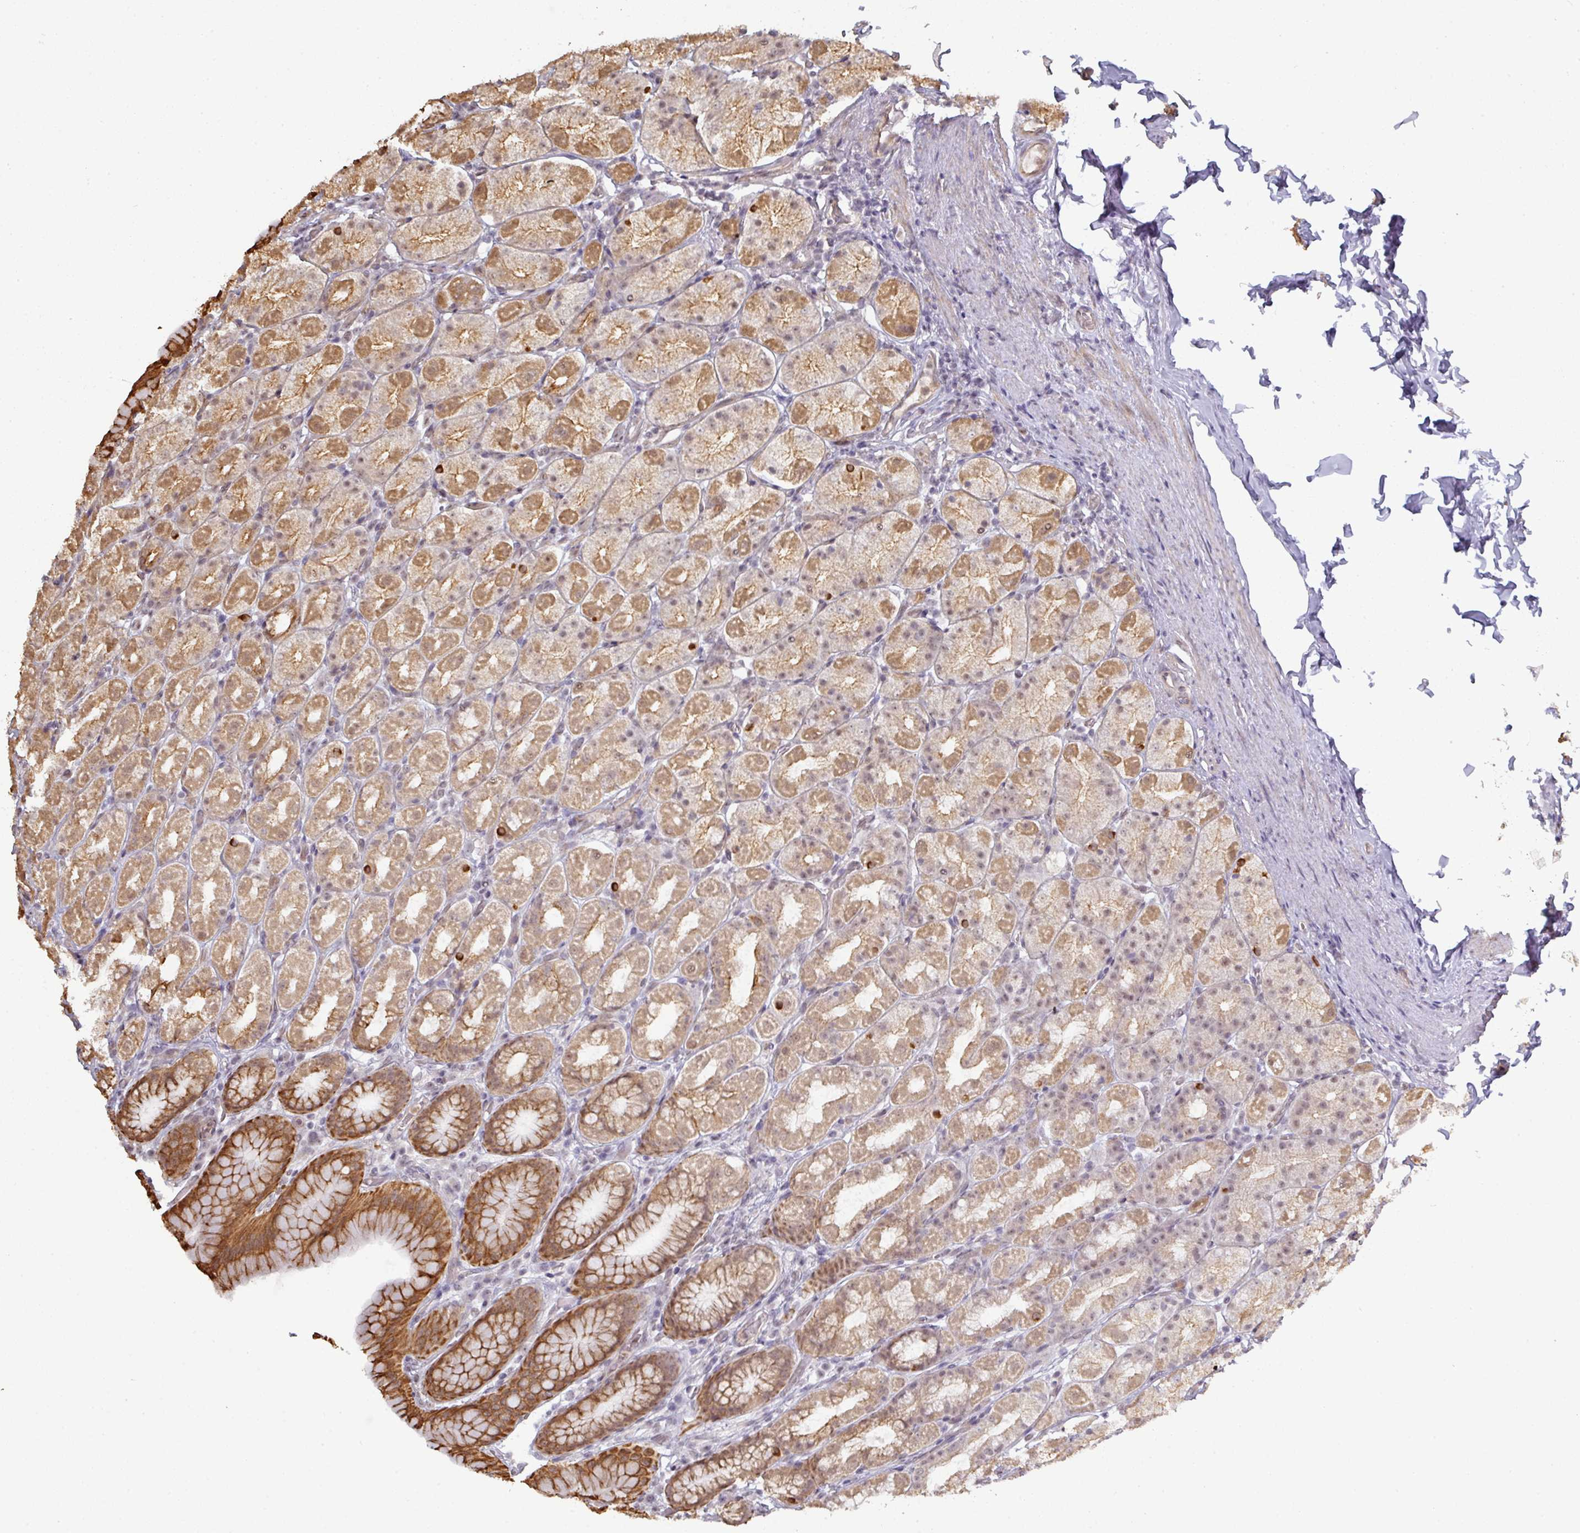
{"staining": {"intensity": "moderate", "quantity": ">75%", "location": "cytoplasmic/membranous,nuclear"}, "tissue": "stomach", "cell_type": "Glandular cells", "image_type": "normal", "snomed": [{"axis": "morphology", "description": "Normal tissue, NOS"}, {"axis": "topography", "description": "Stomach, upper"}, {"axis": "topography", "description": "Stomach"}], "caption": "Immunohistochemistry (IHC) image of unremarkable stomach stained for a protein (brown), which exhibits medium levels of moderate cytoplasmic/membranous,nuclear positivity in approximately >75% of glandular cells.", "gene": "GTF2H3", "patient": {"sex": "male", "age": 68}}